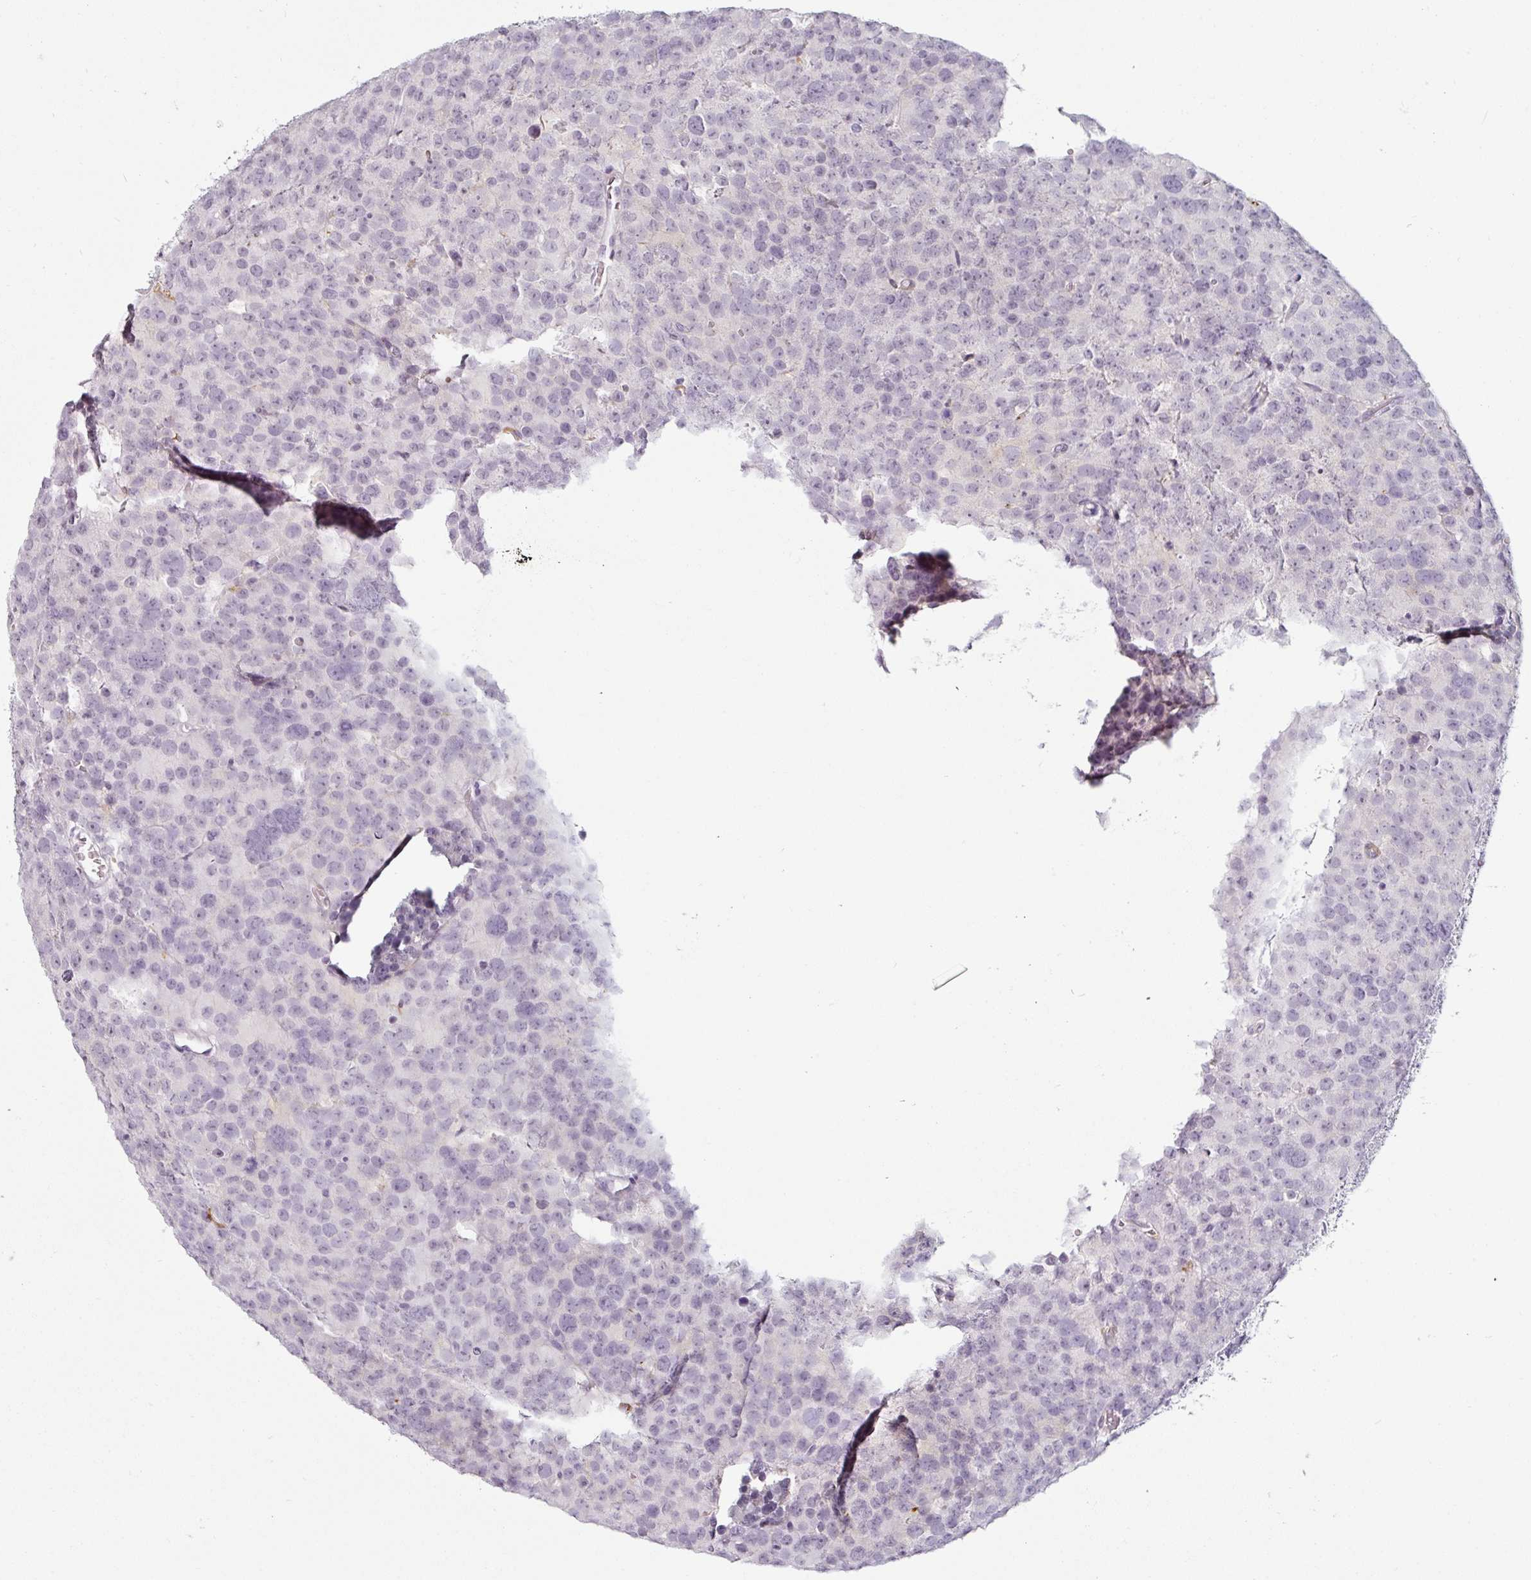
{"staining": {"intensity": "negative", "quantity": "none", "location": "none"}, "tissue": "testis cancer", "cell_type": "Tumor cells", "image_type": "cancer", "snomed": [{"axis": "morphology", "description": "Seminoma, NOS"}, {"axis": "topography", "description": "Testis"}], "caption": "Protein analysis of testis cancer exhibits no significant expression in tumor cells.", "gene": "CAP2", "patient": {"sex": "male", "age": 71}}